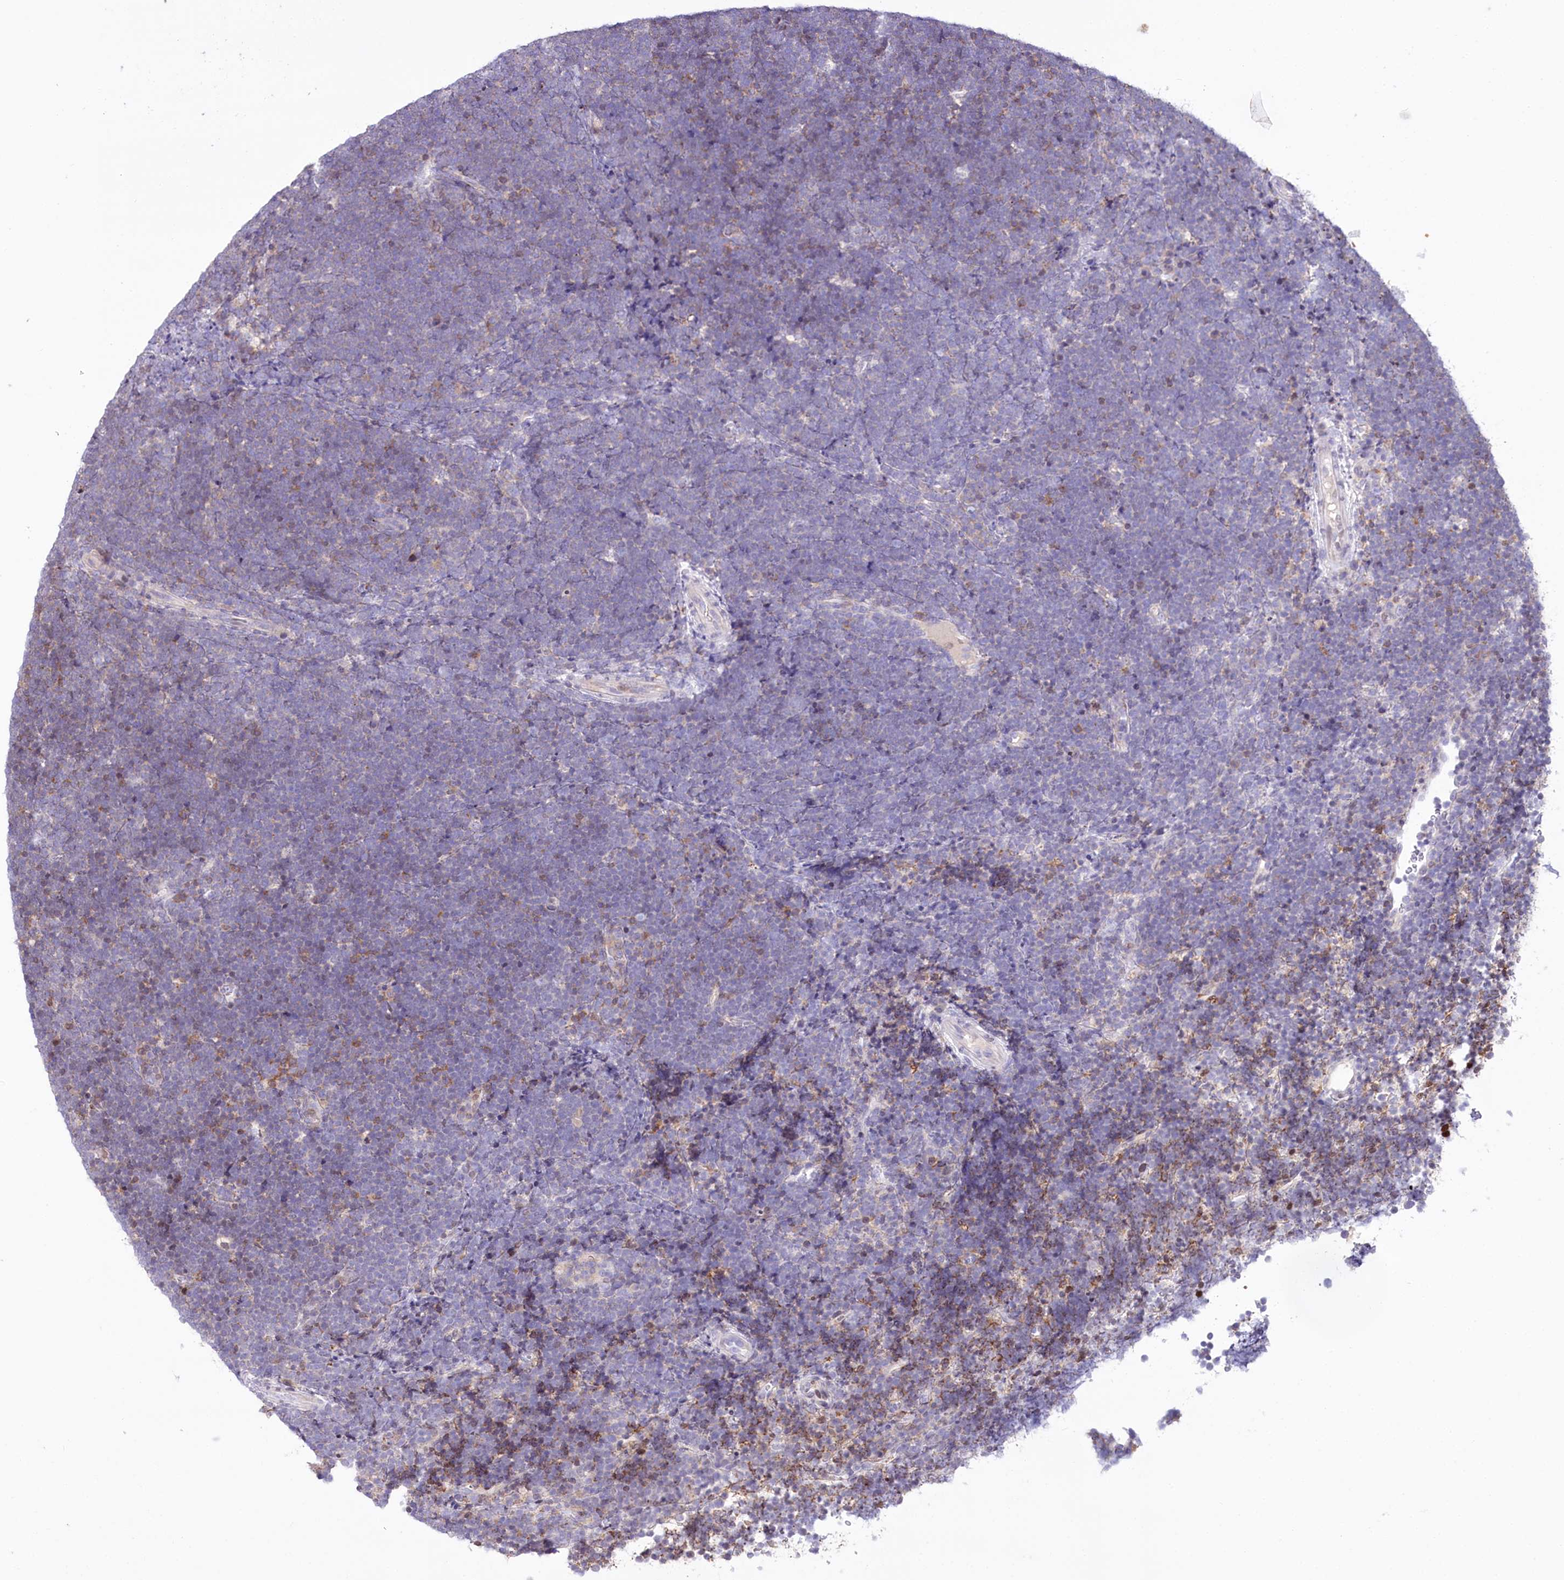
{"staining": {"intensity": "negative", "quantity": "none", "location": "none"}, "tissue": "lymphoma", "cell_type": "Tumor cells", "image_type": "cancer", "snomed": [{"axis": "morphology", "description": "Malignant lymphoma, non-Hodgkin's type, High grade"}, {"axis": "topography", "description": "Lymph node"}], "caption": "Tumor cells are negative for brown protein staining in lymphoma.", "gene": "ZFYVE27", "patient": {"sex": "male", "age": 13}}